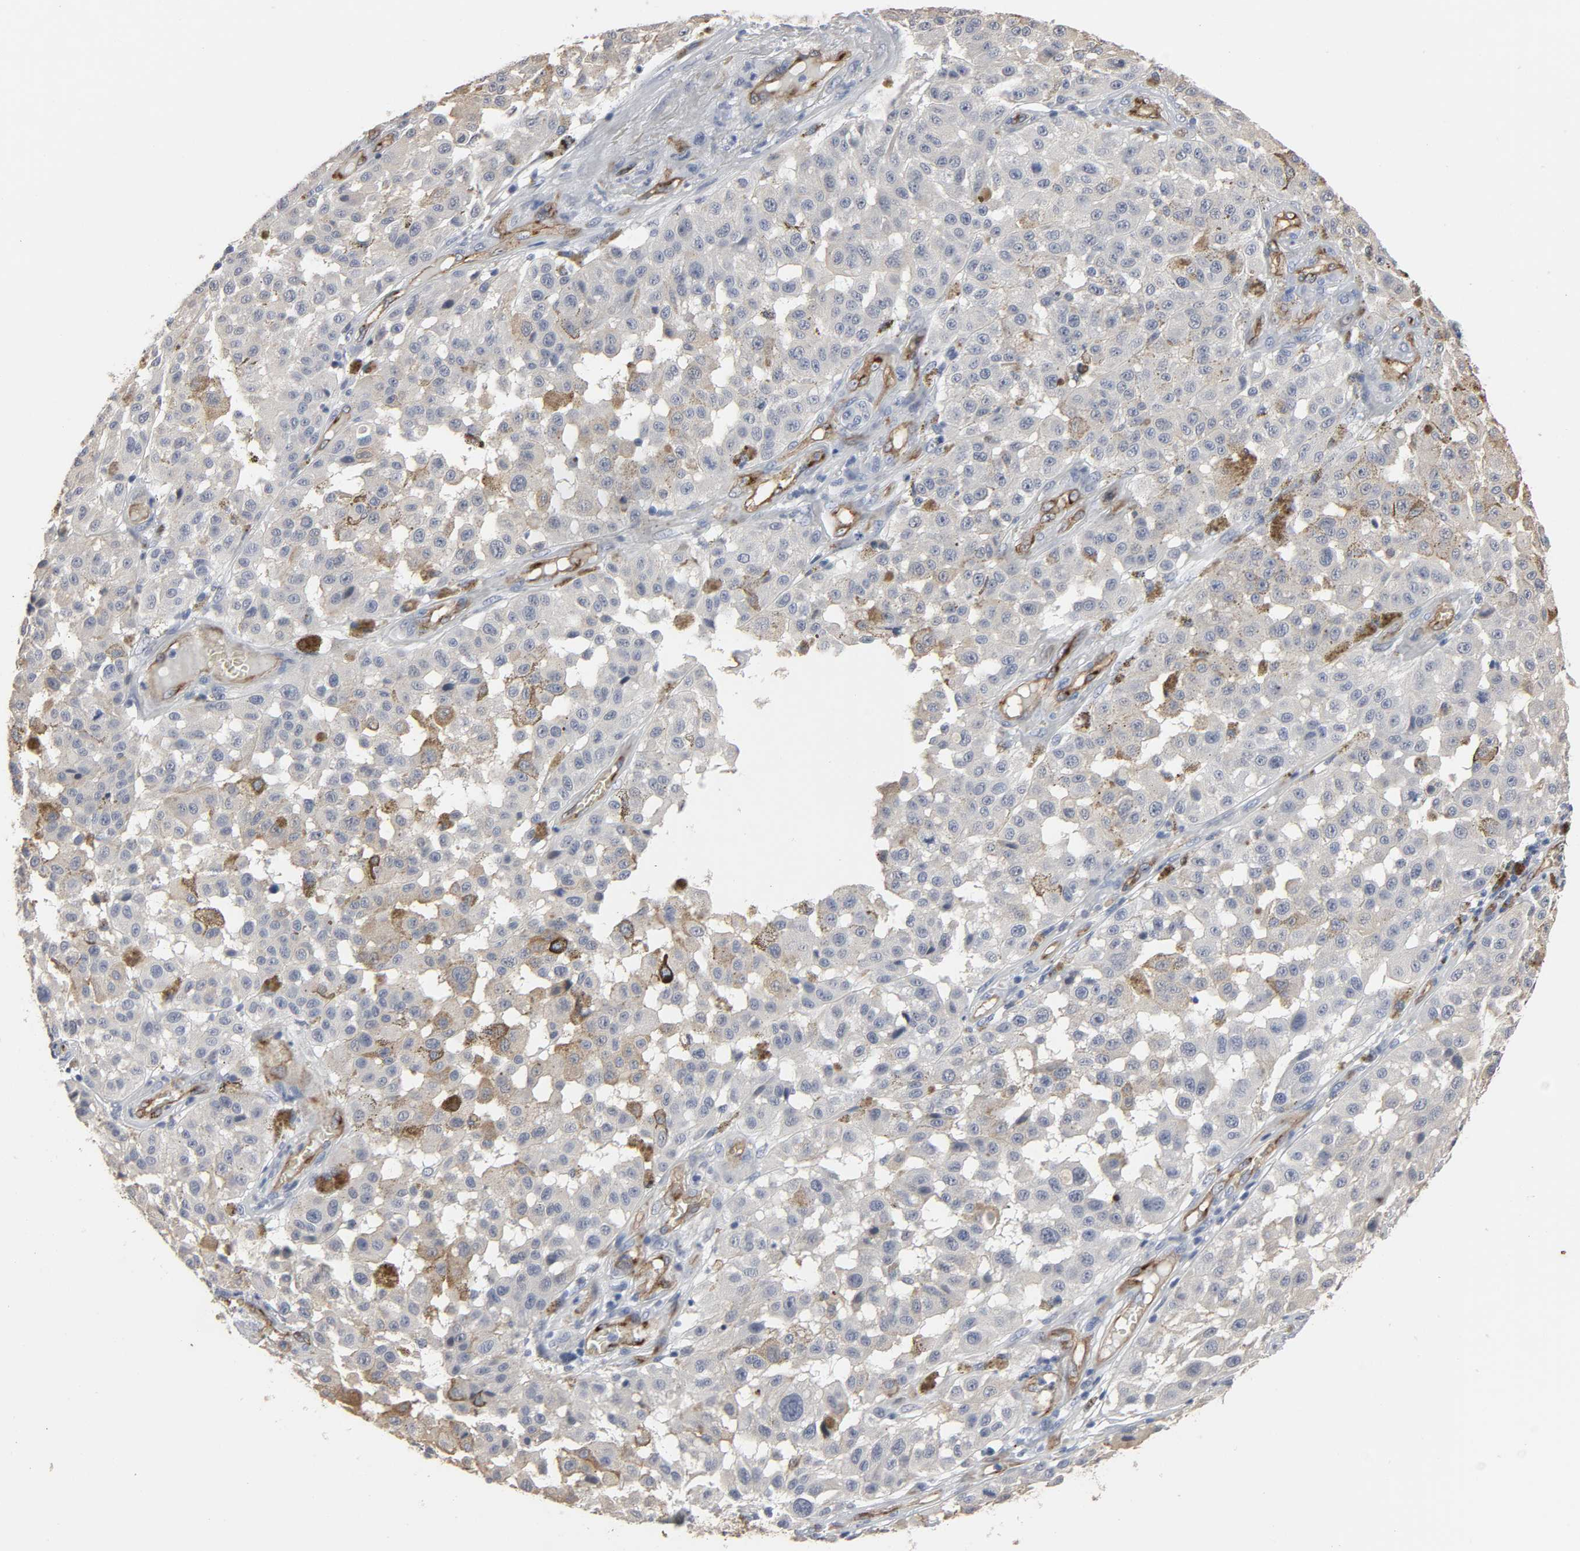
{"staining": {"intensity": "negative", "quantity": "none", "location": "none"}, "tissue": "melanoma", "cell_type": "Tumor cells", "image_type": "cancer", "snomed": [{"axis": "morphology", "description": "Malignant melanoma, NOS"}, {"axis": "topography", "description": "Skin"}], "caption": "This micrograph is of malignant melanoma stained with IHC to label a protein in brown with the nuclei are counter-stained blue. There is no positivity in tumor cells.", "gene": "KDR", "patient": {"sex": "female", "age": 64}}